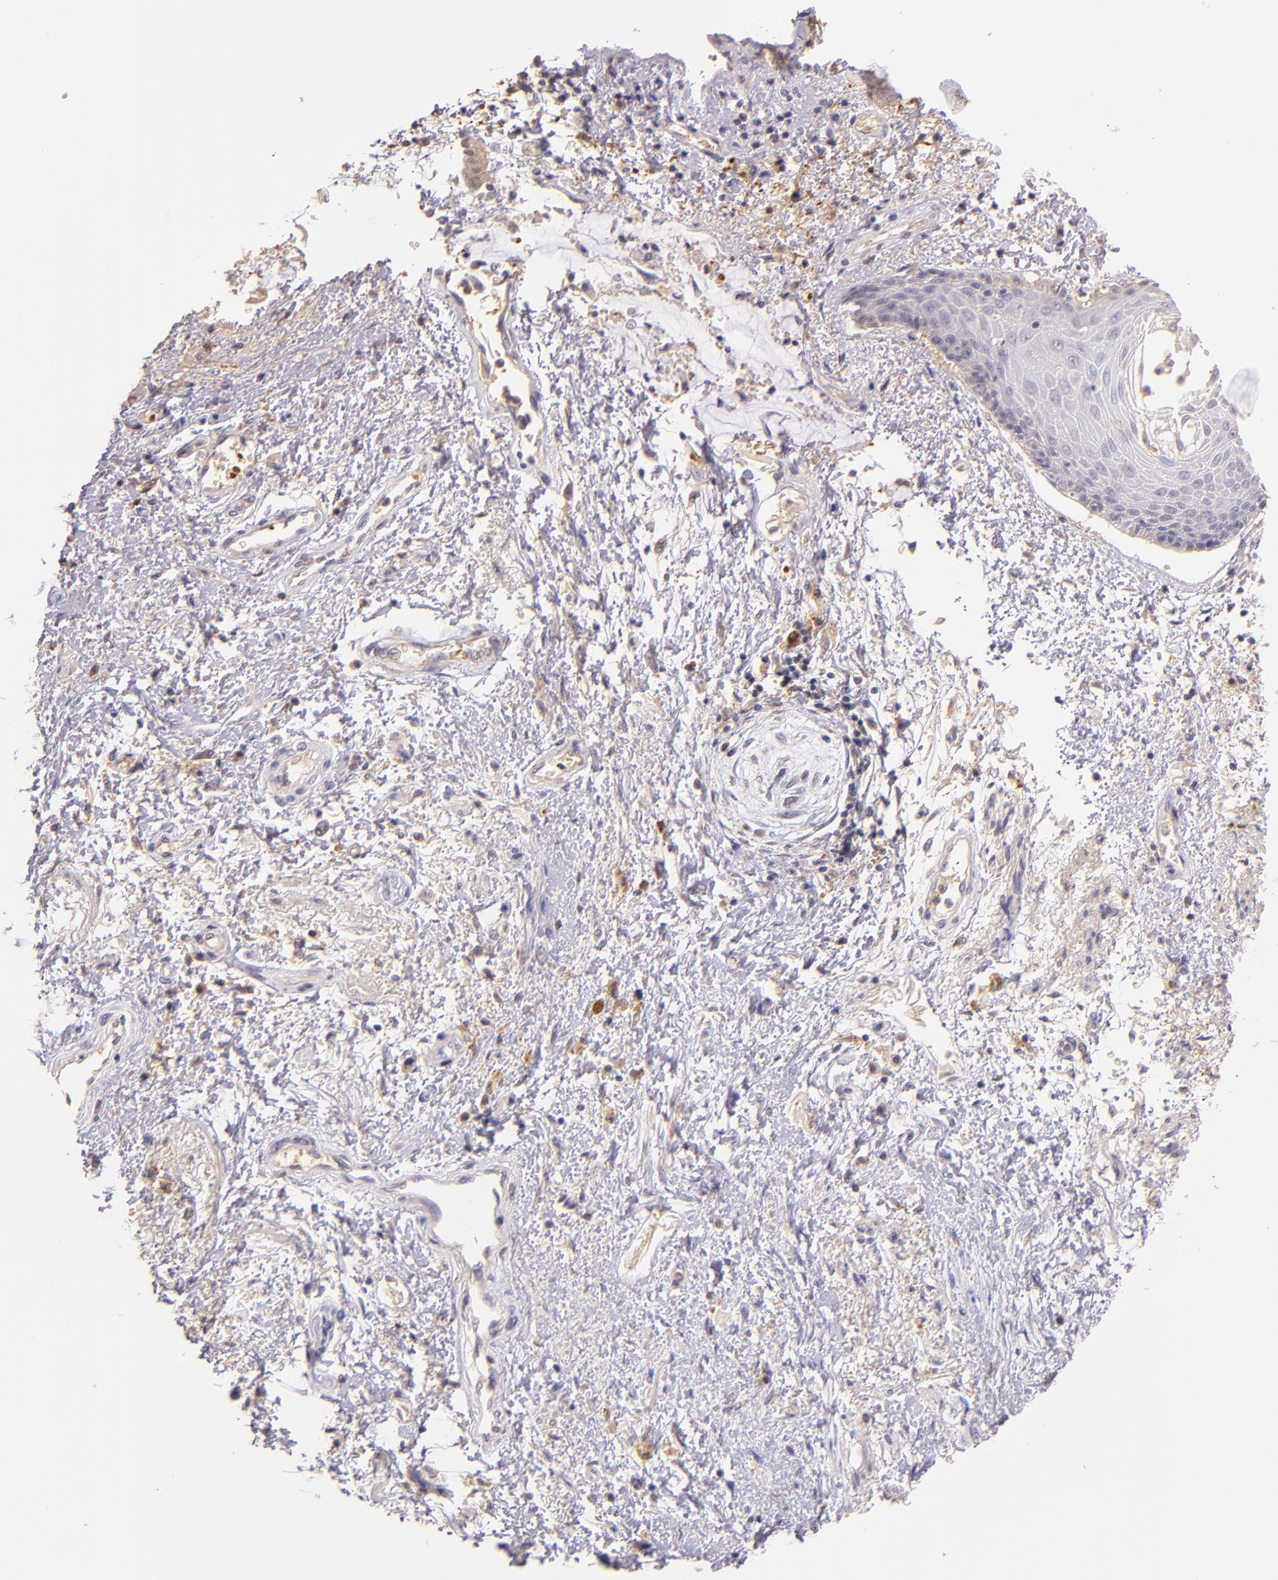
{"staining": {"intensity": "weak", "quantity": "<25%", "location": "cytoplasmic/membranous"}, "tissue": "skin", "cell_type": "Epidermal cells", "image_type": "normal", "snomed": [{"axis": "morphology", "description": "Normal tissue, NOS"}, {"axis": "topography", "description": "Anal"}], "caption": "Histopathology image shows no significant protein expression in epidermal cells of benign skin.", "gene": "SERPINC1", "patient": {"sex": "female", "age": 46}}